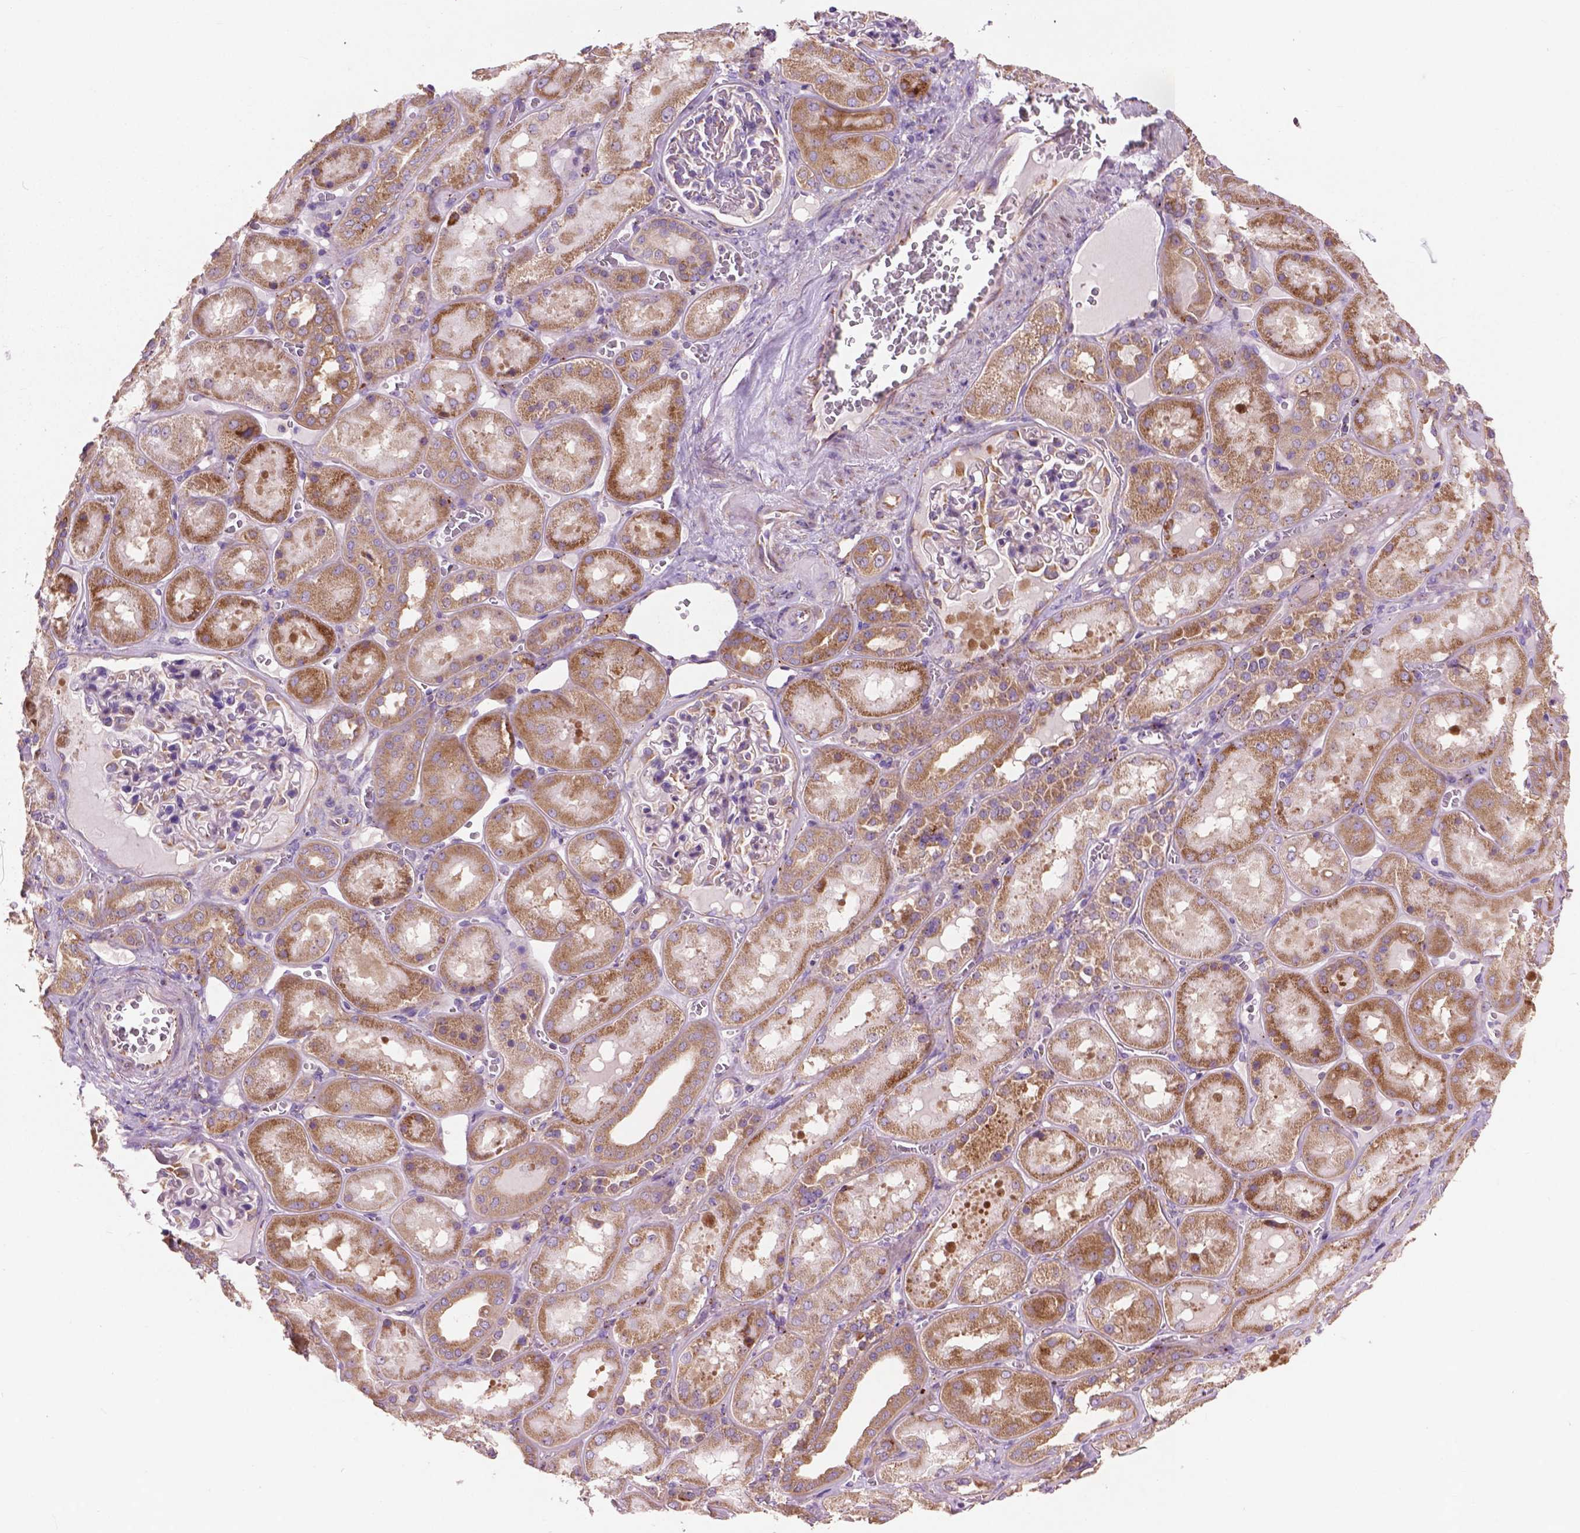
{"staining": {"intensity": "strong", "quantity": "<25%", "location": "cytoplasmic/membranous"}, "tissue": "kidney", "cell_type": "Cells in glomeruli", "image_type": "normal", "snomed": [{"axis": "morphology", "description": "Normal tissue, NOS"}, {"axis": "topography", "description": "Kidney"}], "caption": "The image reveals immunohistochemical staining of unremarkable kidney. There is strong cytoplasmic/membranous expression is identified in about <25% of cells in glomeruli. The staining was performed using DAB to visualize the protein expression in brown, while the nuclei were stained in blue with hematoxylin (Magnification: 20x).", "gene": "RPL37A", "patient": {"sex": "male", "age": 73}}